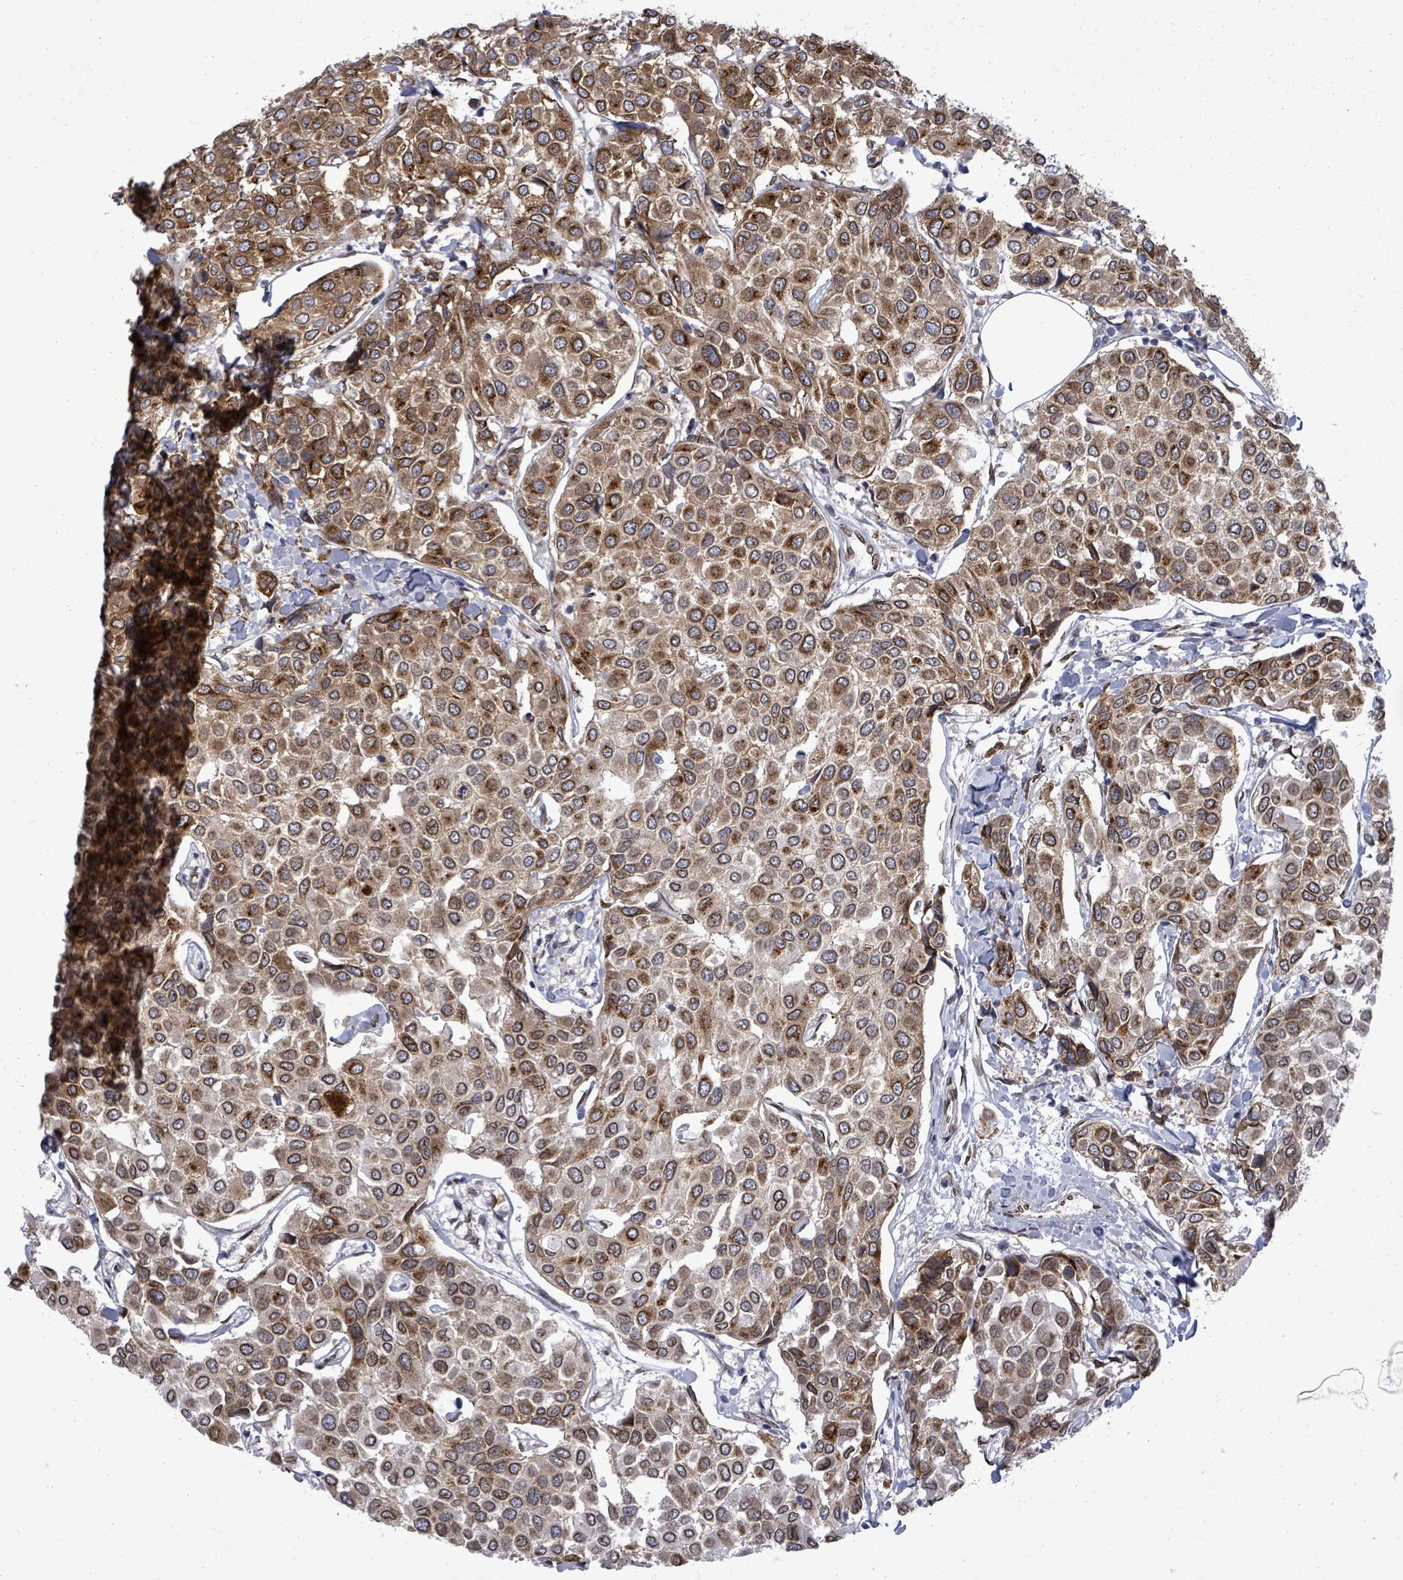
{"staining": {"intensity": "moderate", "quantity": ">75%", "location": "cytoplasmic/membranous,nuclear"}, "tissue": "breast cancer", "cell_type": "Tumor cells", "image_type": "cancer", "snomed": [{"axis": "morphology", "description": "Duct carcinoma"}, {"axis": "topography", "description": "Breast"}], "caption": "Breast infiltrating ductal carcinoma tissue demonstrates moderate cytoplasmic/membranous and nuclear positivity in approximately >75% of tumor cells Nuclei are stained in blue.", "gene": "ARFGAP1", "patient": {"sex": "female", "age": 55}}